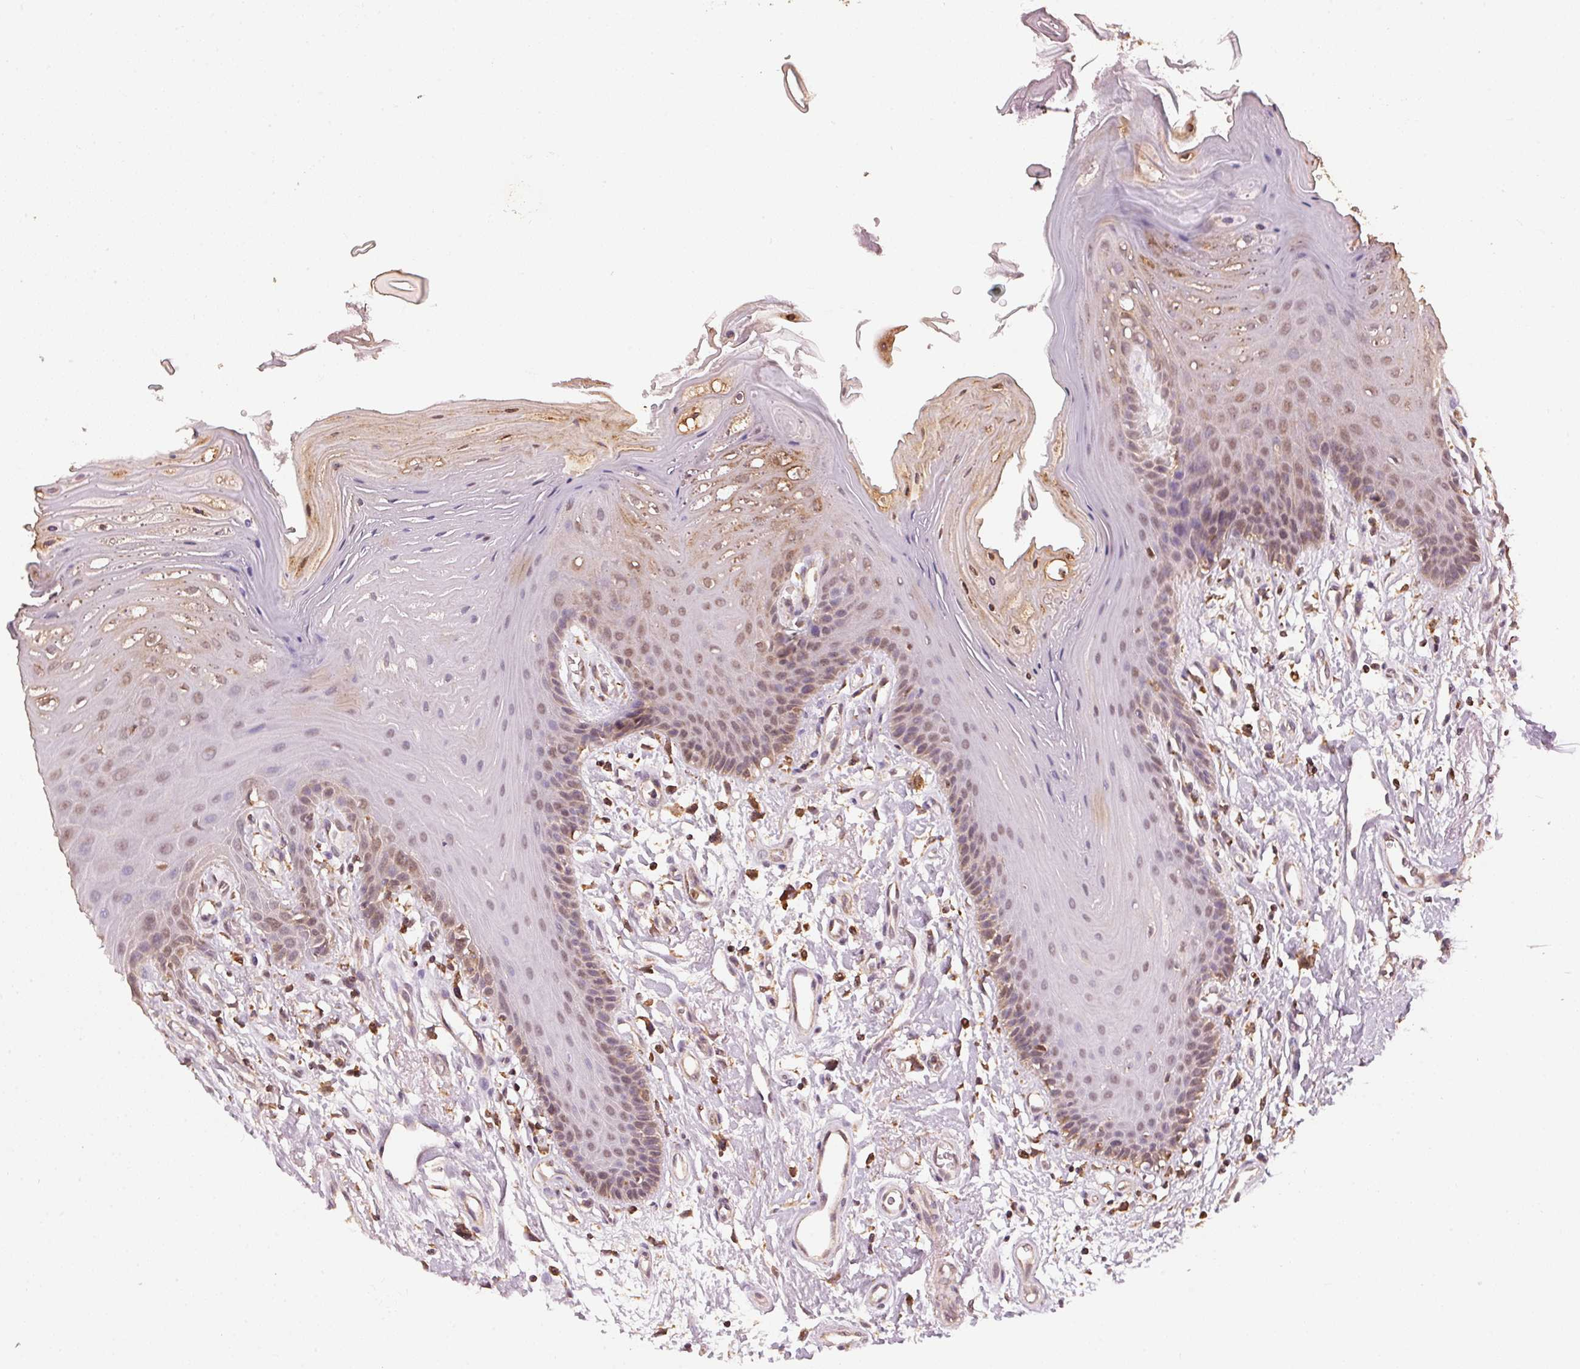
{"staining": {"intensity": "moderate", "quantity": "25%-75%", "location": "cytoplasmic/membranous,nuclear"}, "tissue": "oral mucosa", "cell_type": "Squamous epithelial cells", "image_type": "normal", "snomed": [{"axis": "morphology", "description": "Normal tissue, NOS"}, {"axis": "morphology", "description": "Normal morphology"}, {"axis": "topography", "description": "Oral tissue"}], "caption": "Brown immunohistochemical staining in benign human oral mucosa reveals moderate cytoplasmic/membranous,nuclear positivity in about 25%-75% of squamous epithelial cells.", "gene": "ARHGAP6", "patient": {"sex": "female", "age": 76}}